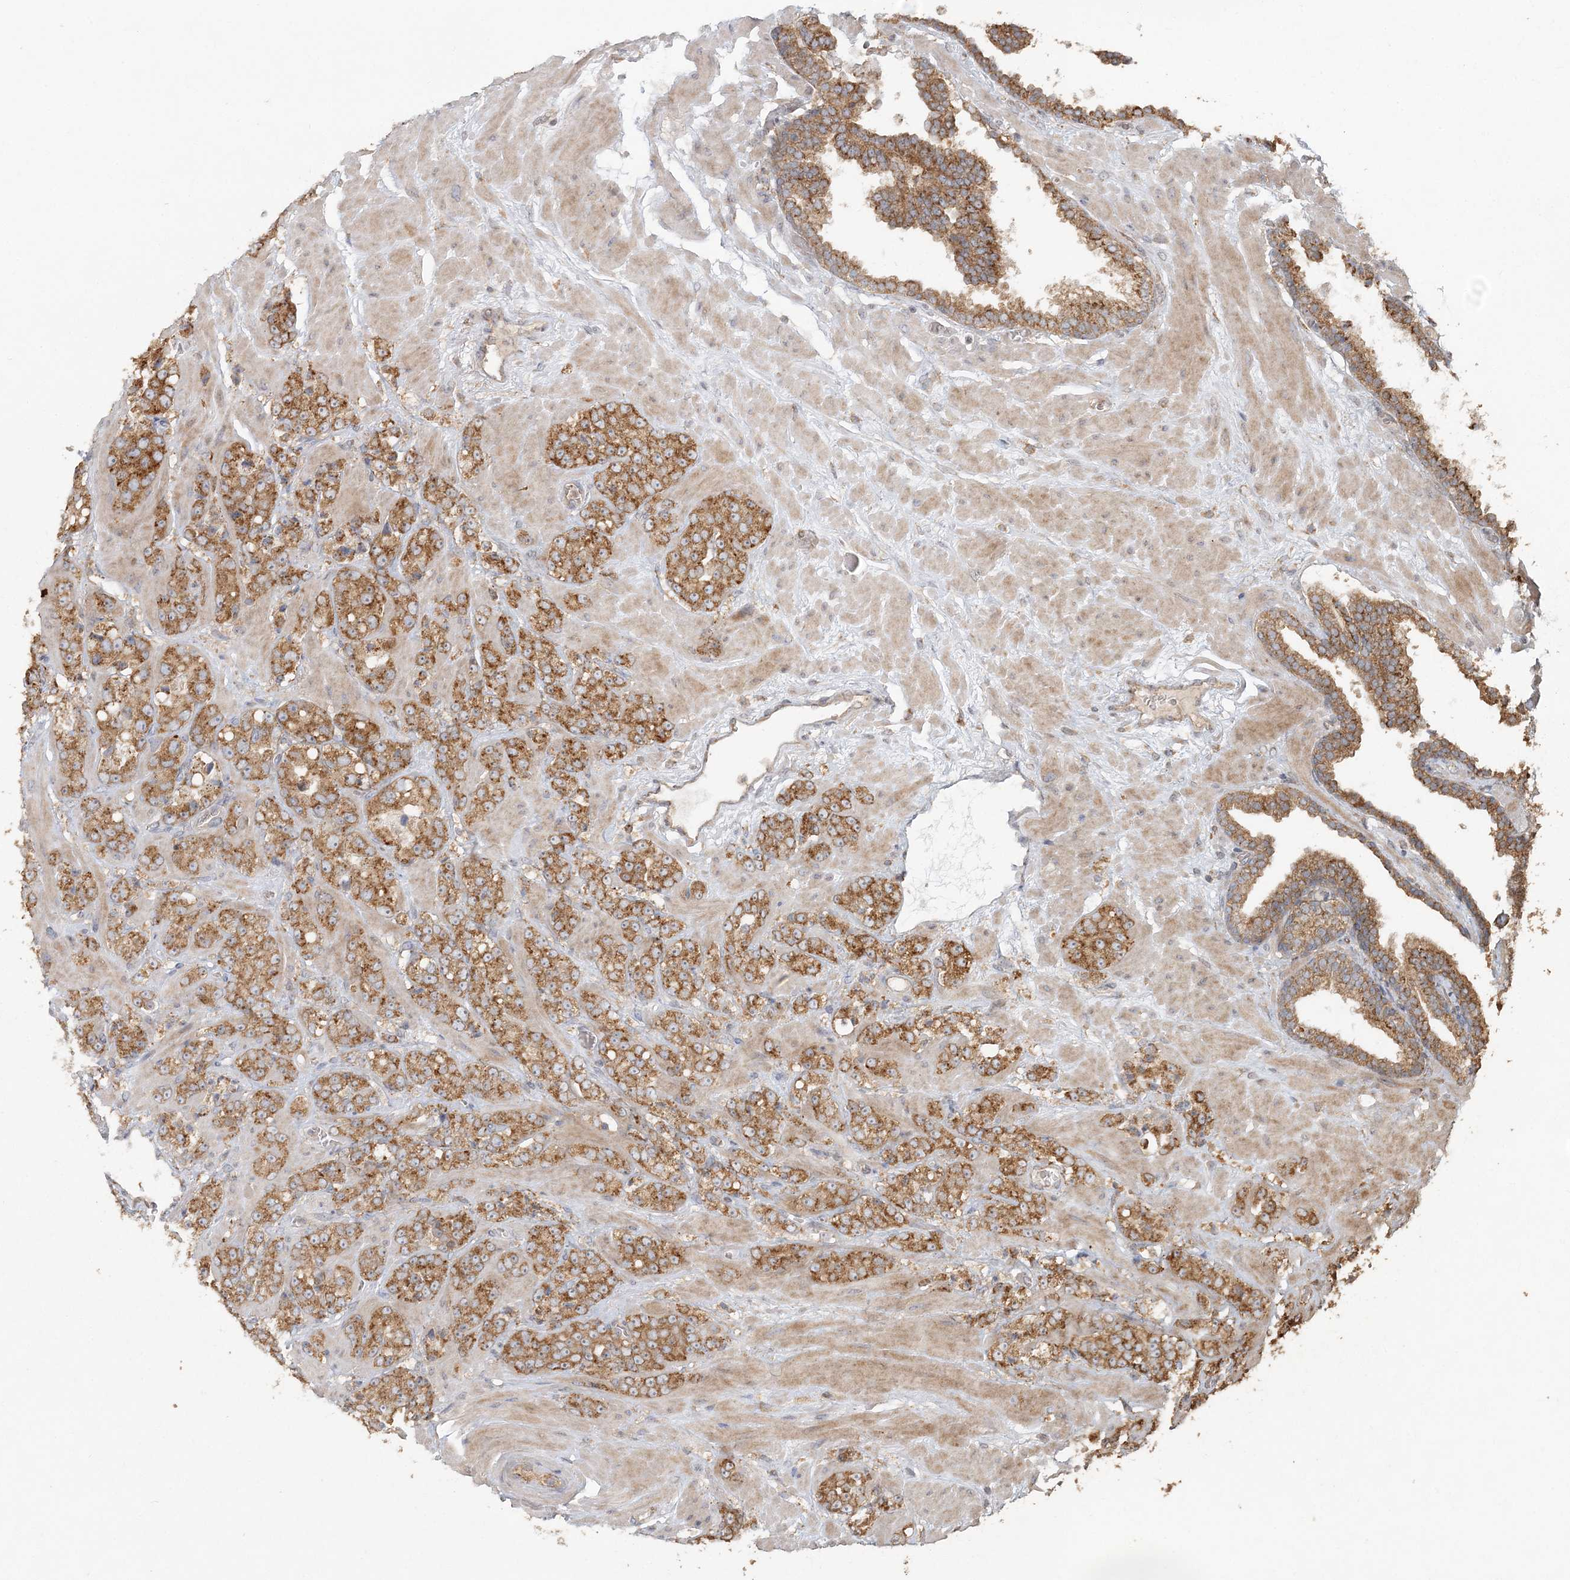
{"staining": {"intensity": "strong", "quantity": ">75%", "location": "cytoplasmic/membranous"}, "tissue": "prostate cancer", "cell_type": "Tumor cells", "image_type": "cancer", "snomed": [{"axis": "morphology", "description": "Adenocarcinoma, High grade"}, {"axis": "topography", "description": "Prostate"}], "caption": "Tumor cells exhibit high levels of strong cytoplasmic/membranous expression in approximately >75% of cells in prostate cancer (adenocarcinoma (high-grade)).", "gene": "RAB14", "patient": {"sex": "male", "age": 64}}